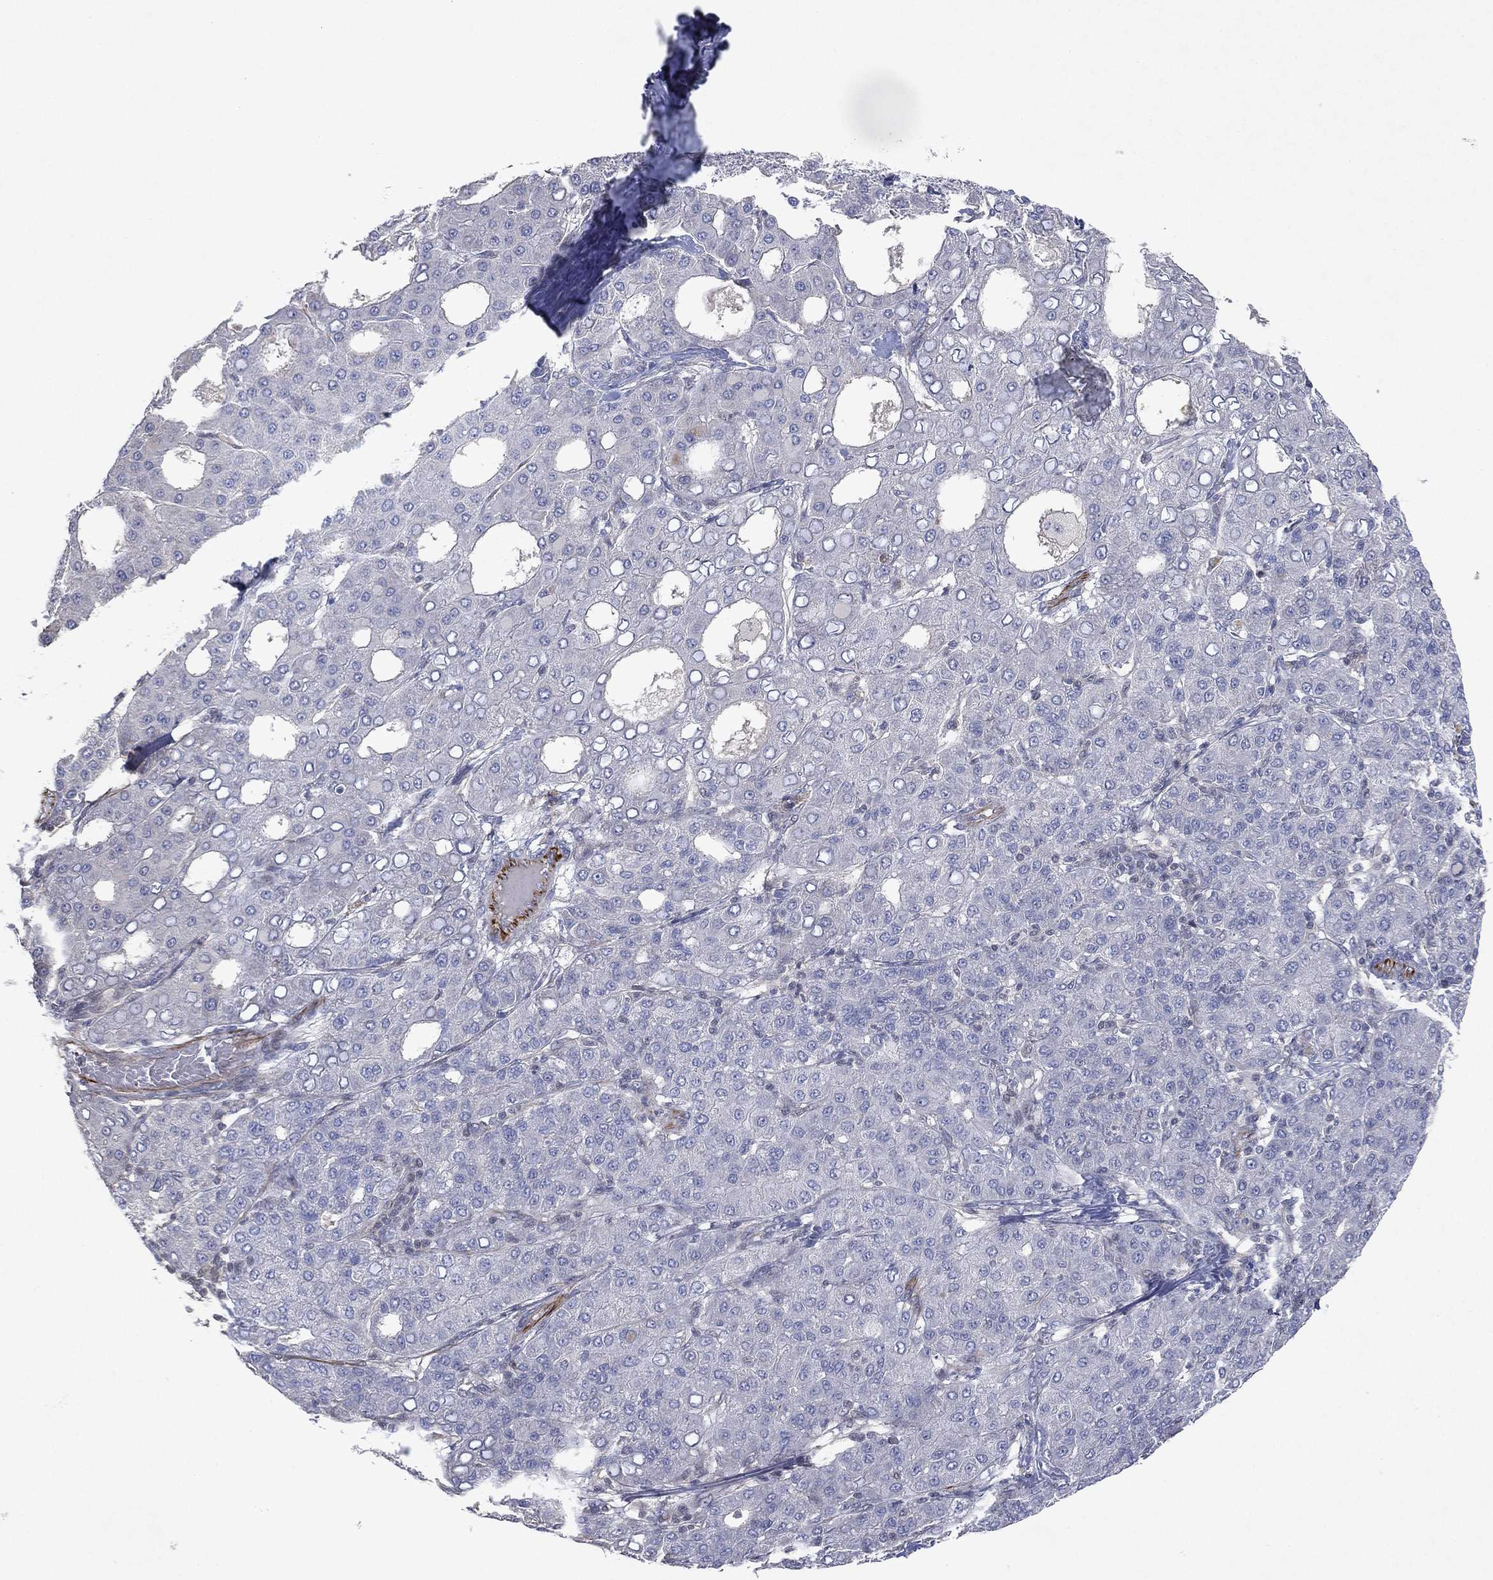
{"staining": {"intensity": "negative", "quantity": "none", "location": "none"}, "tissue": "liver cancer", "cell_type": "Tumor cells", "image_type": "cancer", "snomed": [{"axis": "morphology", "description": "Carcinoma, Hepatocellular, NOS"}, {"axis": "topography", "description": "Liver"}], "caption": "Liver hepatocellular carcinoma was stained to show a protein in brown. There is no significant staining in tumor cells.", "gene": "FLI1", "patient": {"sex": "male", "age": 65}}